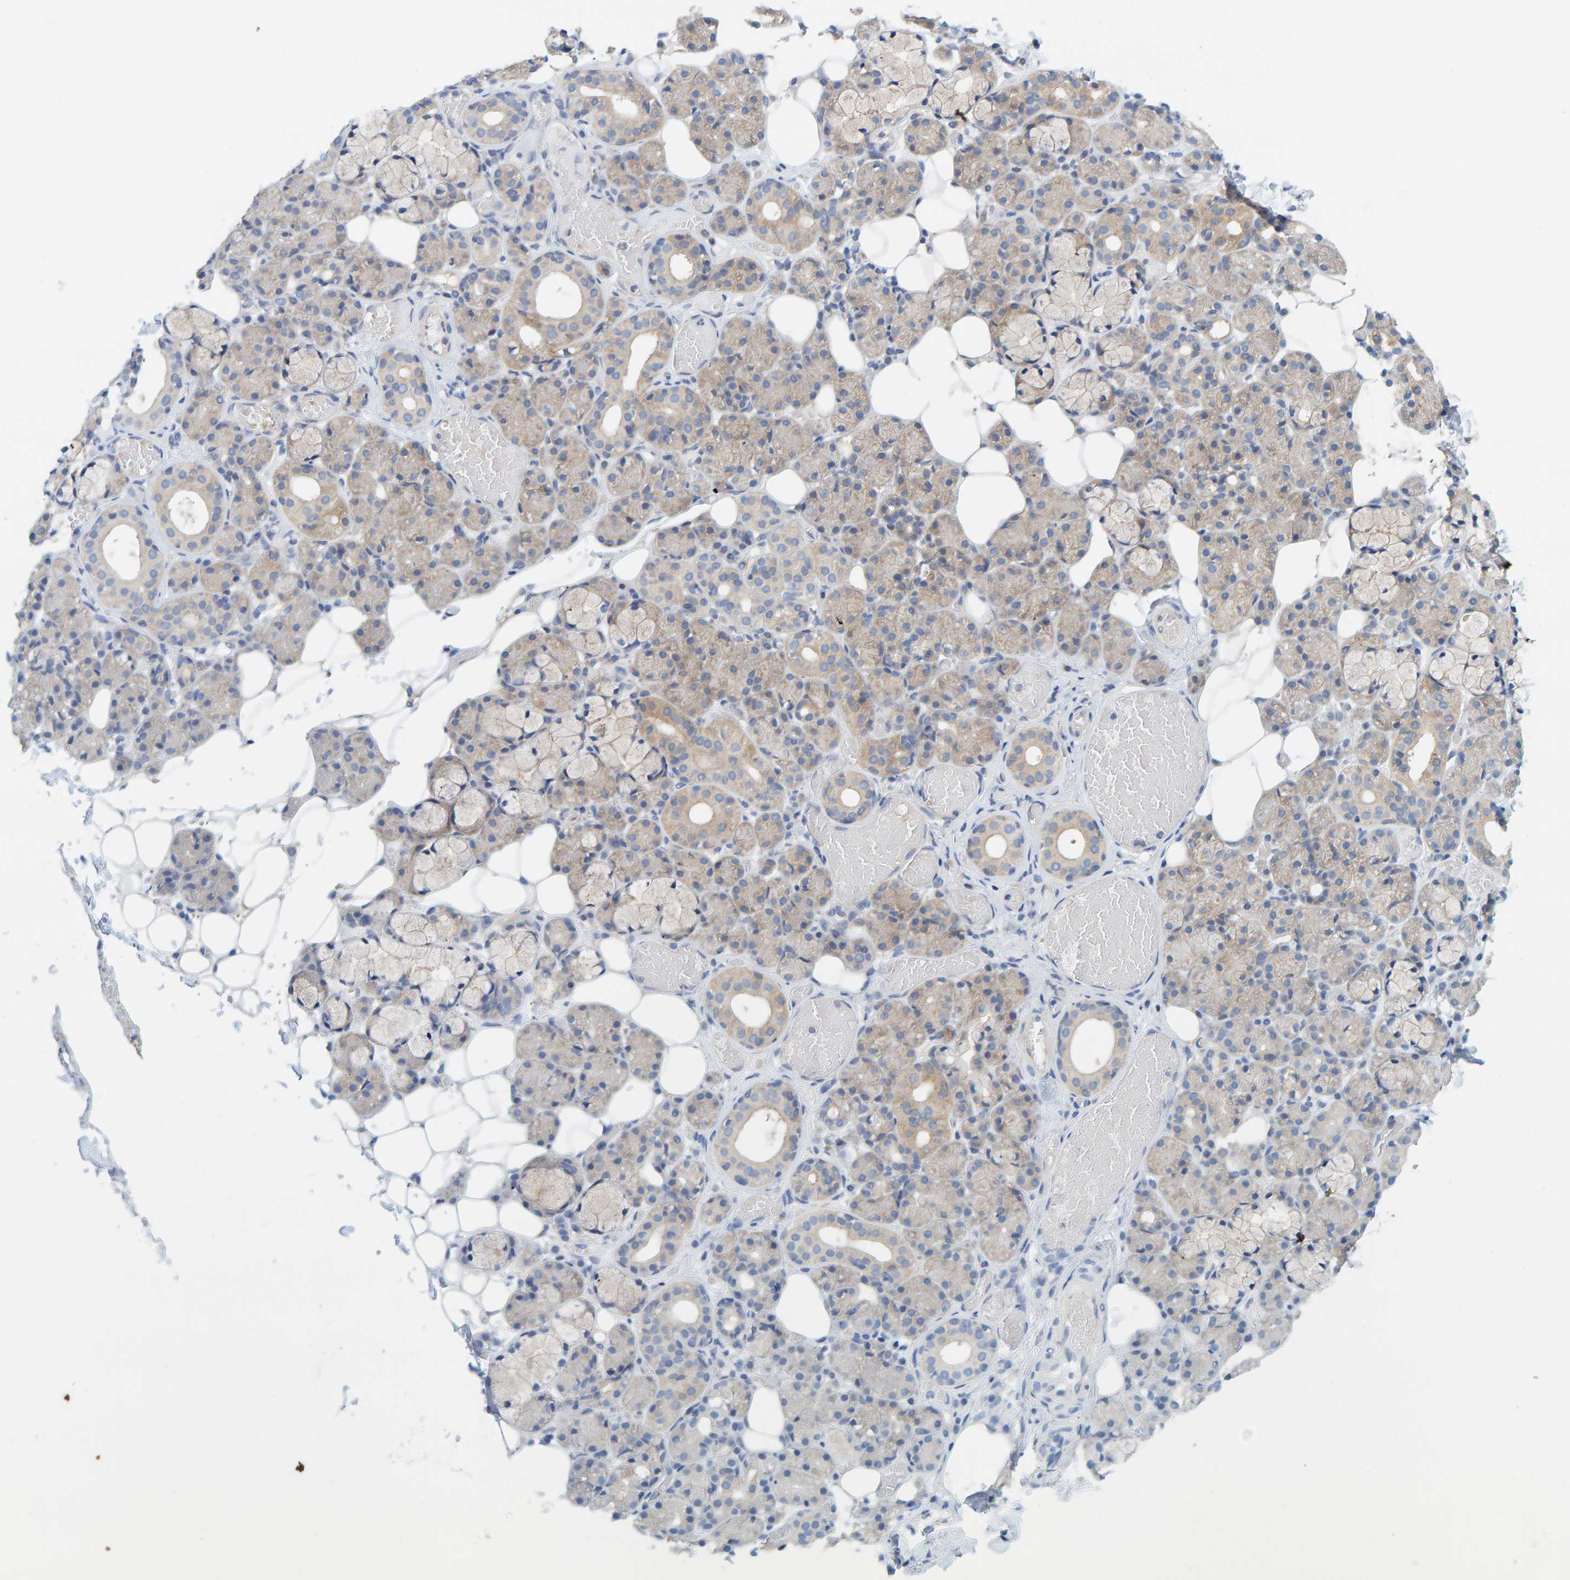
{"staining": {"intensity": "weak", "quantity": "25%-75%", "location": "cytoplasmic/membranous"}, "tissue": "salivary gland", "cell_type": "Glandular cells", "image_type": "normal", "snomed": [{"axis": "morphology", "description": "Normal tissue, NOS"}, {"axis": "topography", "description": "Salivary gland"}], "caption": "Immunohistochemical staining of unremarkable human salivary gland demonstrates low levels of weak cytoplasmic/membranous staining in about 25%-75% of glandular cells.", "gene": "UBAP1", "patient": {"sex": "male", "age": 63}}